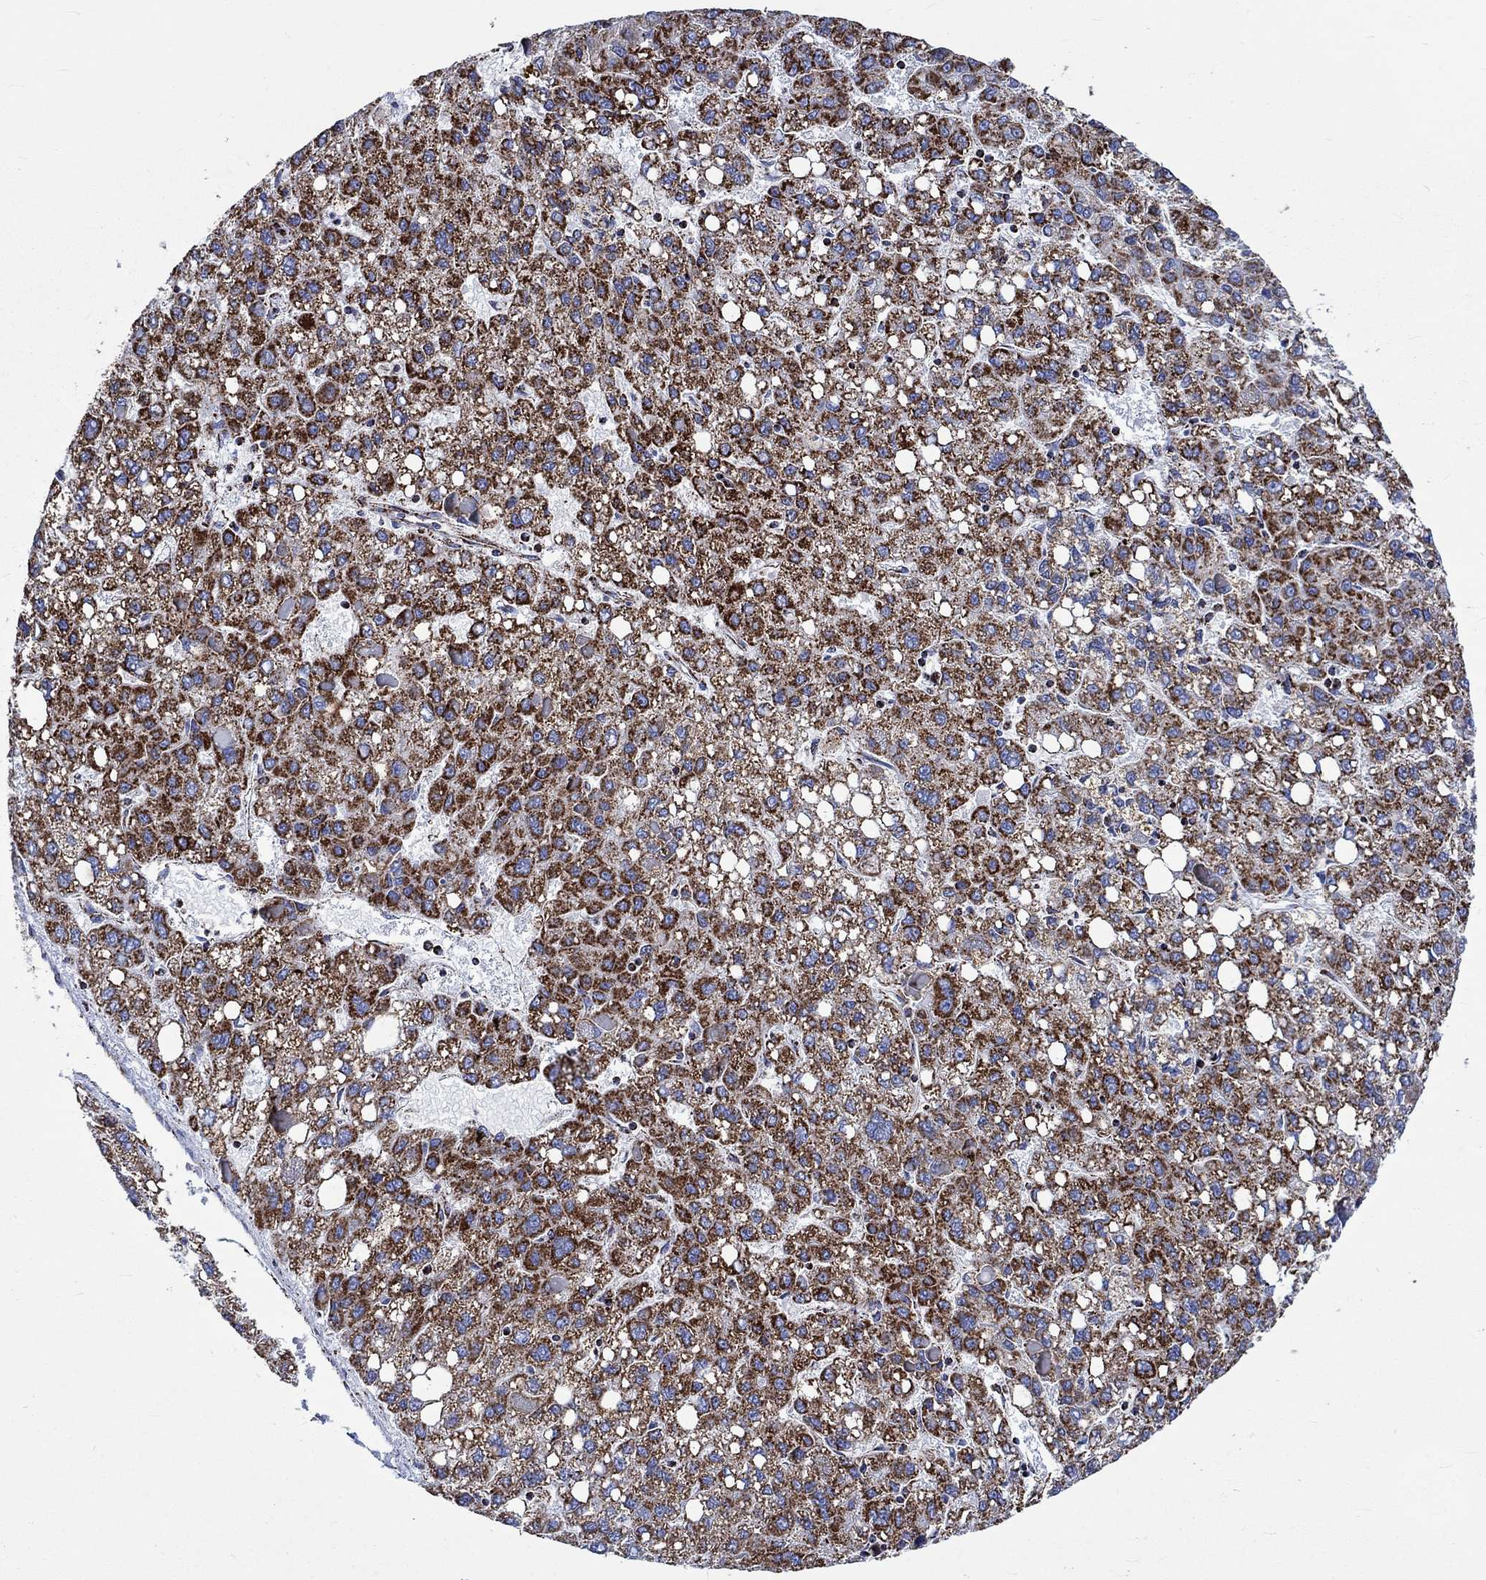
{"staining": {"intensity": "strong", "quantity": ">75%", "location": "cytoplasmic/membranous"}, "tissue": "liver cancer", "cell_type": "Tumor cells", "image_type": "cancer", "snomed": [{"axis": "morphology", "description": "Carcinoma, Hepatocellular, NOS"}, {"axis": "topography", "description": "Liver"}], "caption": "Hepatocellular carcinoma (liver) tissue exhibits strong cytoplasmic/membranous staining in about >75% of tumor cells", "gene": "RCE1", "patient": {"sex": "female", "age": 82}}